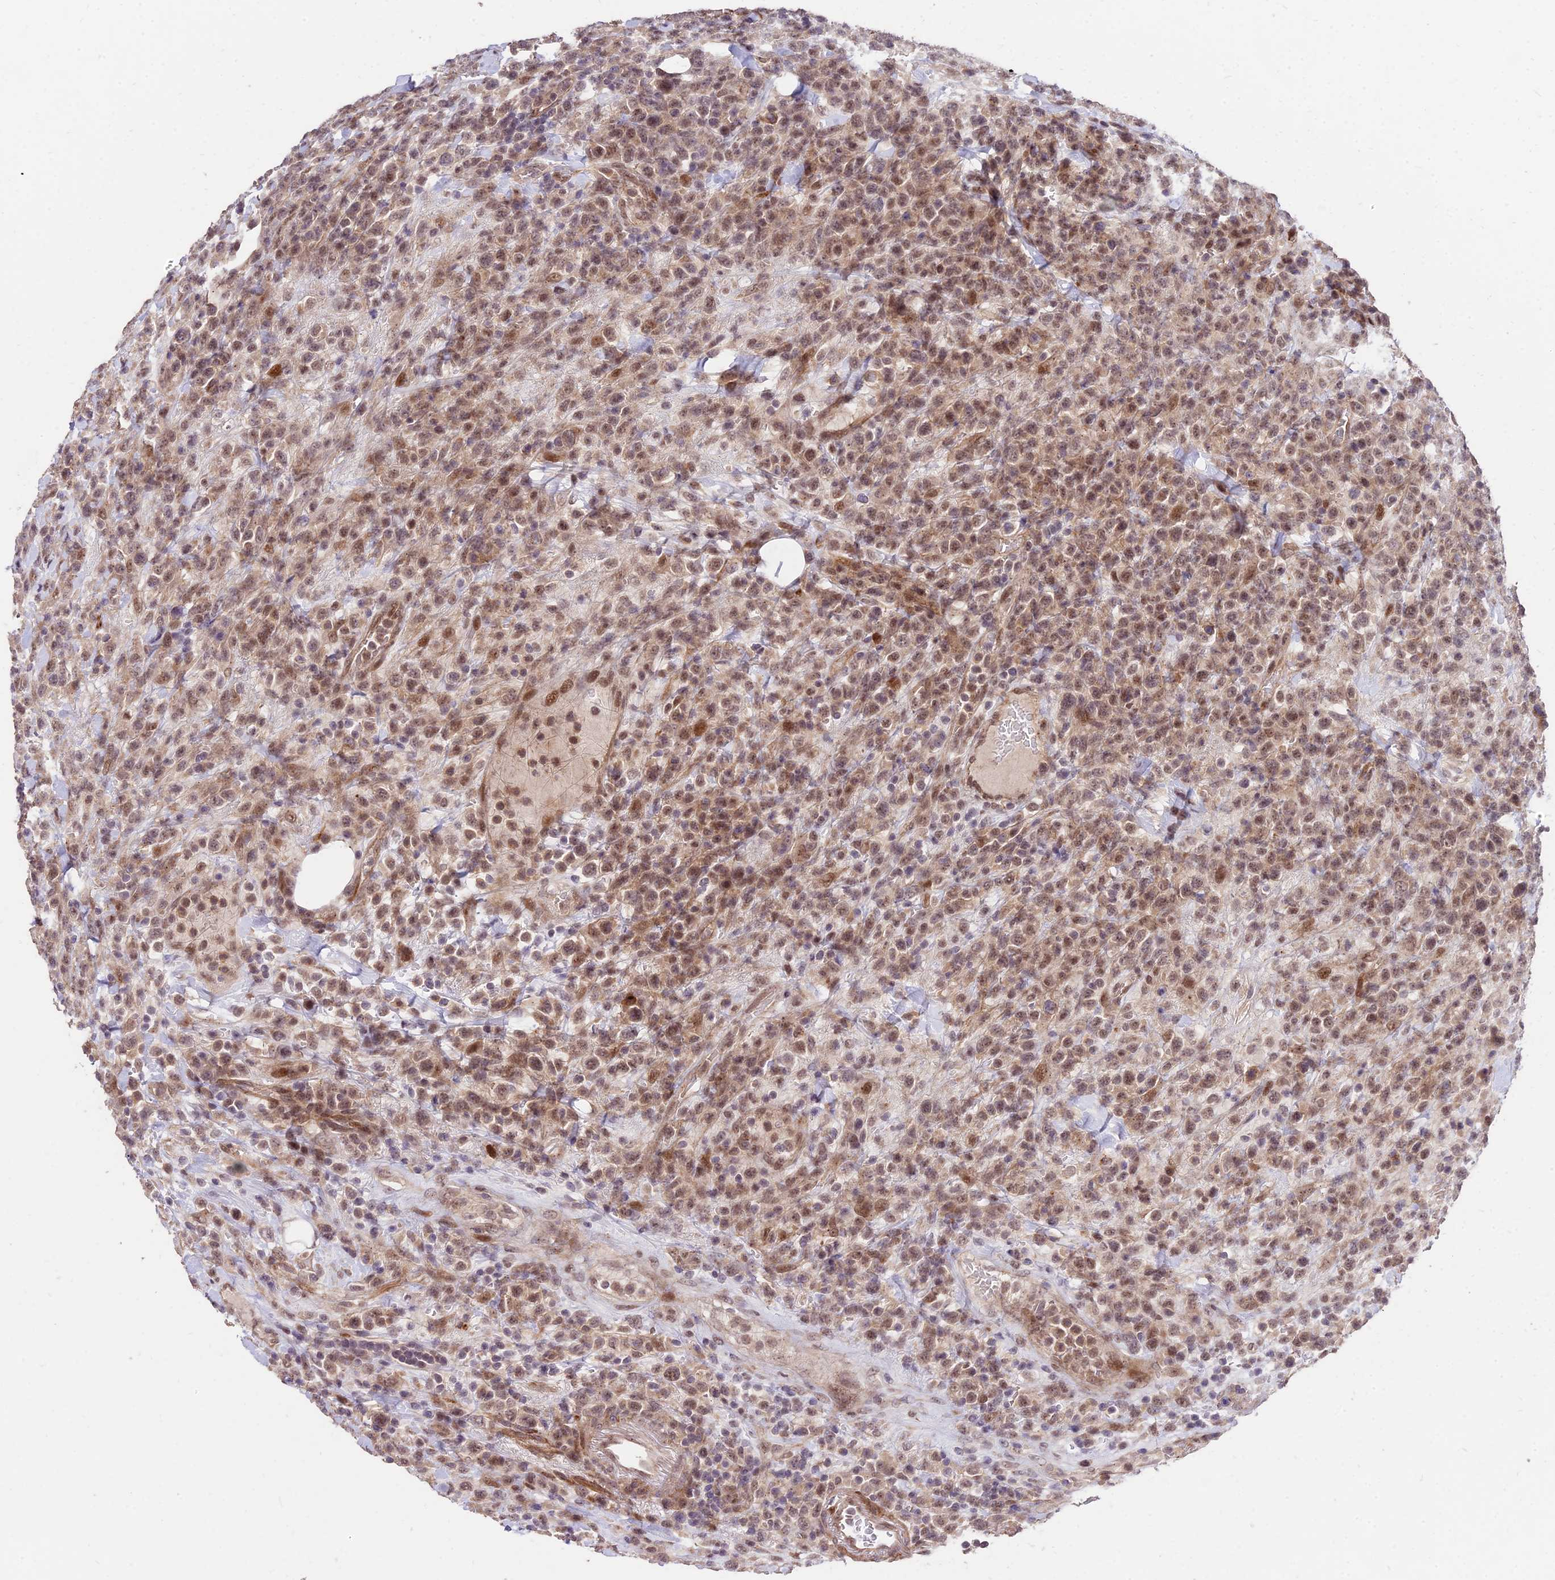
{"staining": {"intensity": "moderate", "quantity": ">75%", "location": "nuclear"}, "tissue": "lymphoma", "cell_type": "Tumor cells", "image_type": "cancer", "snomed": [{"axis": "morphology", "description": "Malignant lymphoma, non-Hodgkin's type, High grade"}, {"axis": "topography", "description": "Colon"}], "caption": "The histopathology image reveals a brown stain indicating the presence of a protein in the nuclear of tumor cells in lymphoma.", "gene": "ZNF85", "patient": {"sex": "female", "age": 53}}